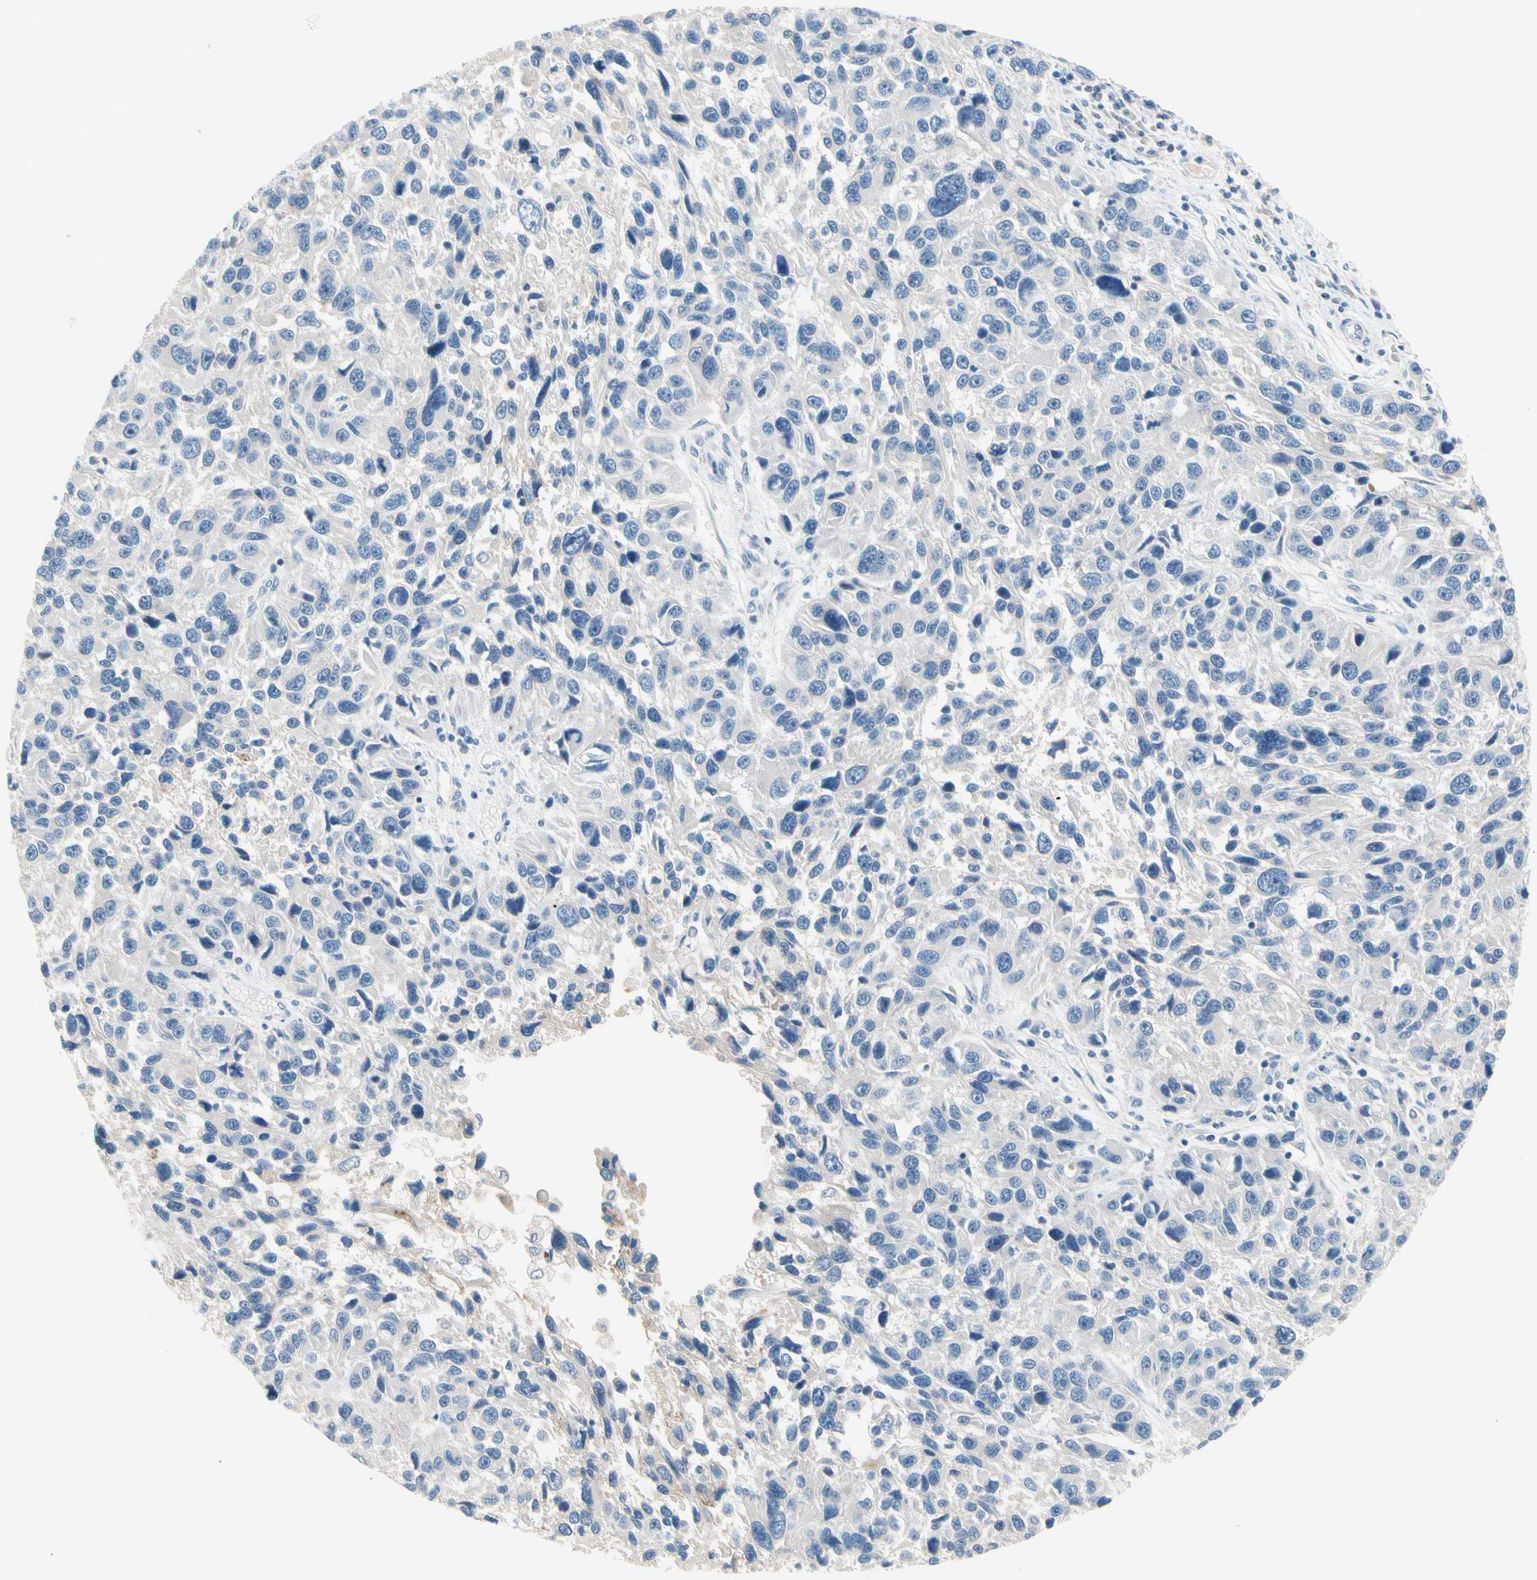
{"staining": {"intensity": "negative", "quantity": "none", "location": "none"}, "tissue": "melanoma", "cell_type": "Tumor cells", "image_type": "cancer", "snomed": [{"axis": "morphology", "description": "Malignant melanoma, NOS"}, {"axis": "topography", "description": "Skin"}], "caption": "Histopathology image shows no protein expression in tumor cells of malignant melanoma tissue.", "gene": "MARK1", "patient": {"sex": "male", "age": 53}}